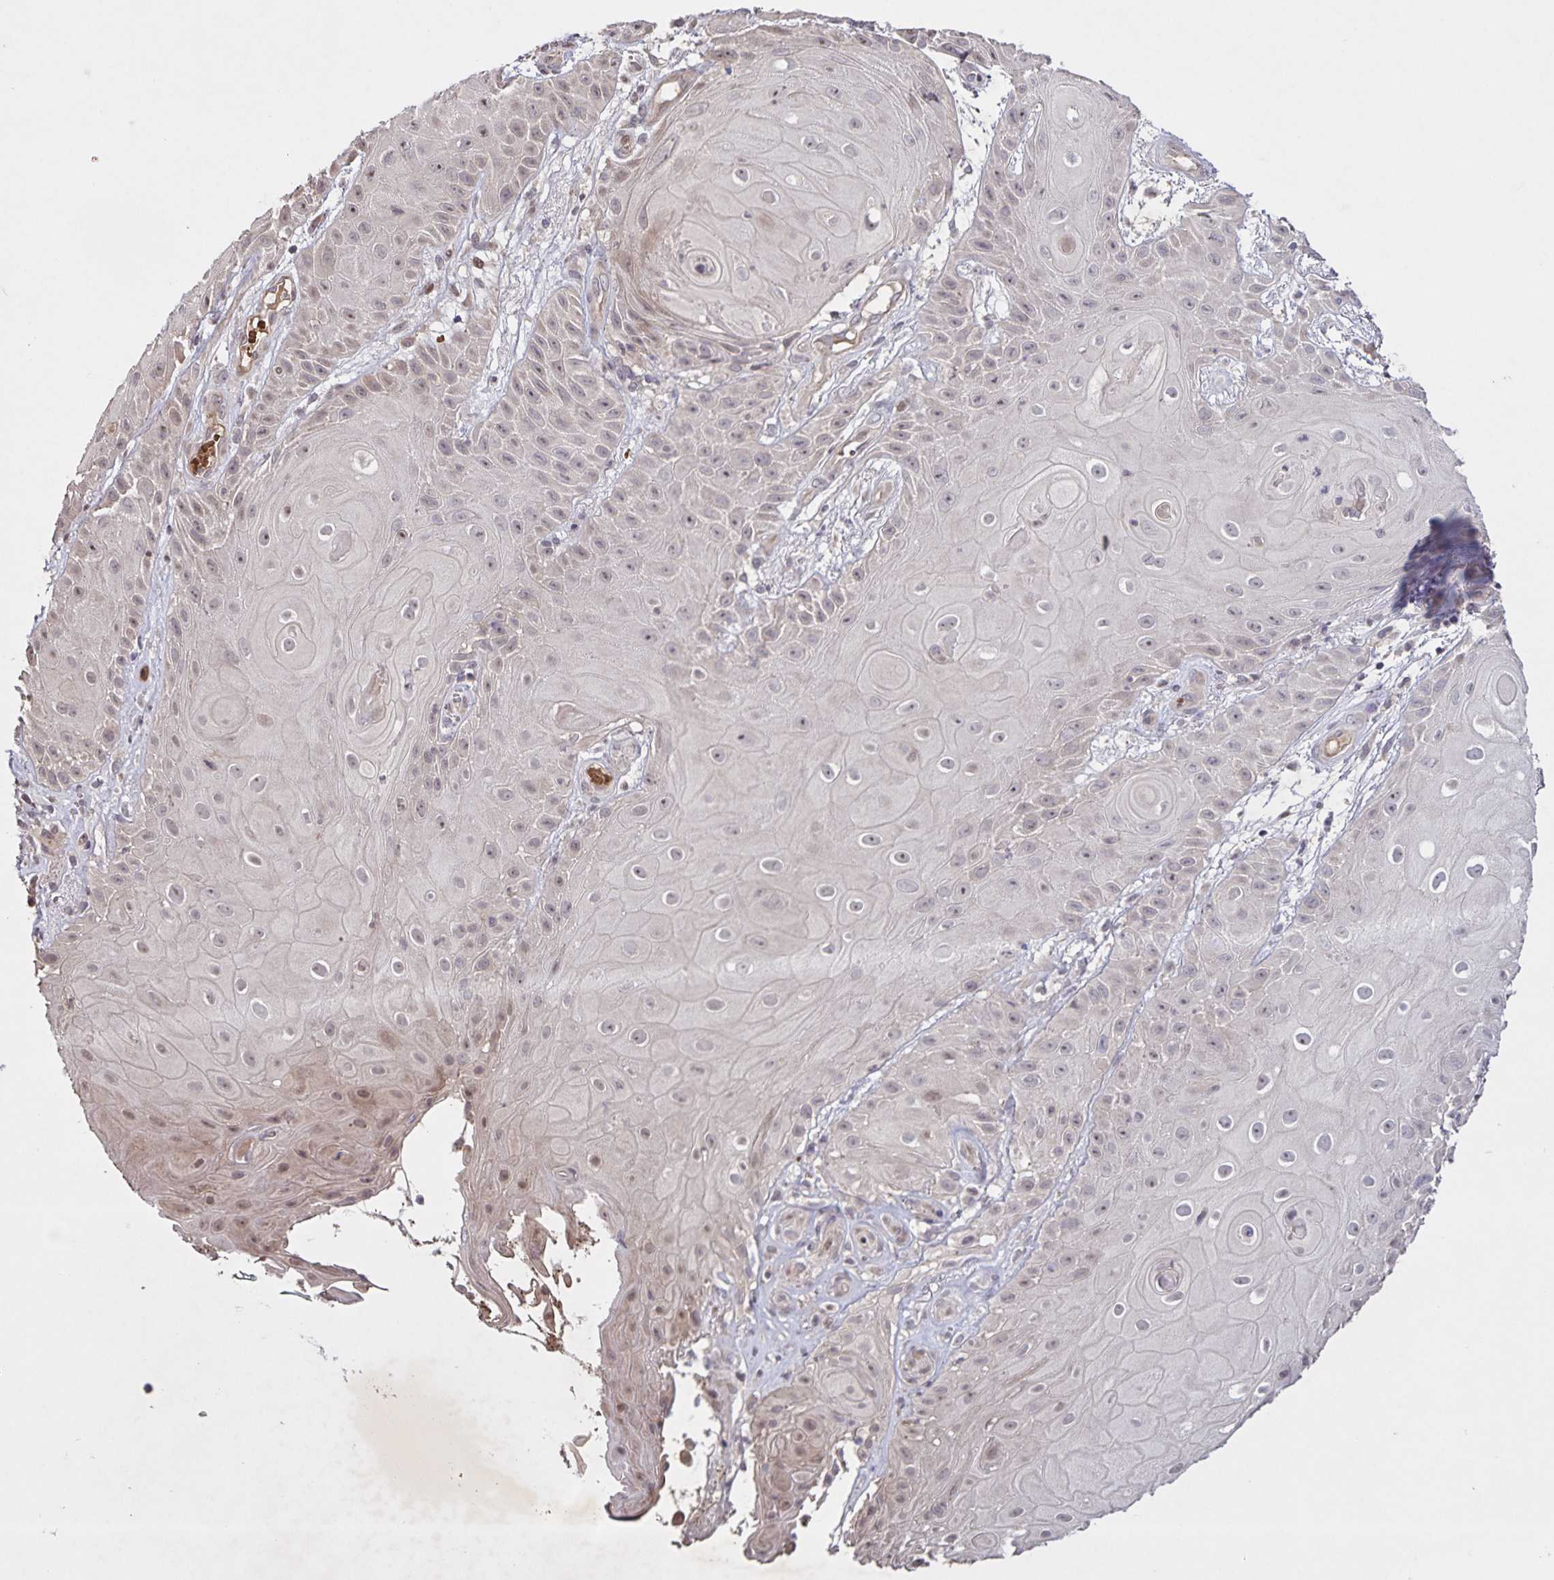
{"staining": {"intensity": "moderate", "quantity": "<25%", "location": "nuclear"}, "tissue": "skin cancer", "cell_type": "Tumor cells", "image_type": "cancer", "snomed": [{"axis": "morphology", "description": "Squamous cell carcinoma, NOS"}, {"axis": "topography", "description": "Skin"}], "caption": "The image demonstrates staining of skin cancer (squamous cell carcinoma), revealing moderate nuclear protein expression (brown color) within tumor cells.", "gene": "GDF2", "patient": {"sex": "male", "age": 62}}